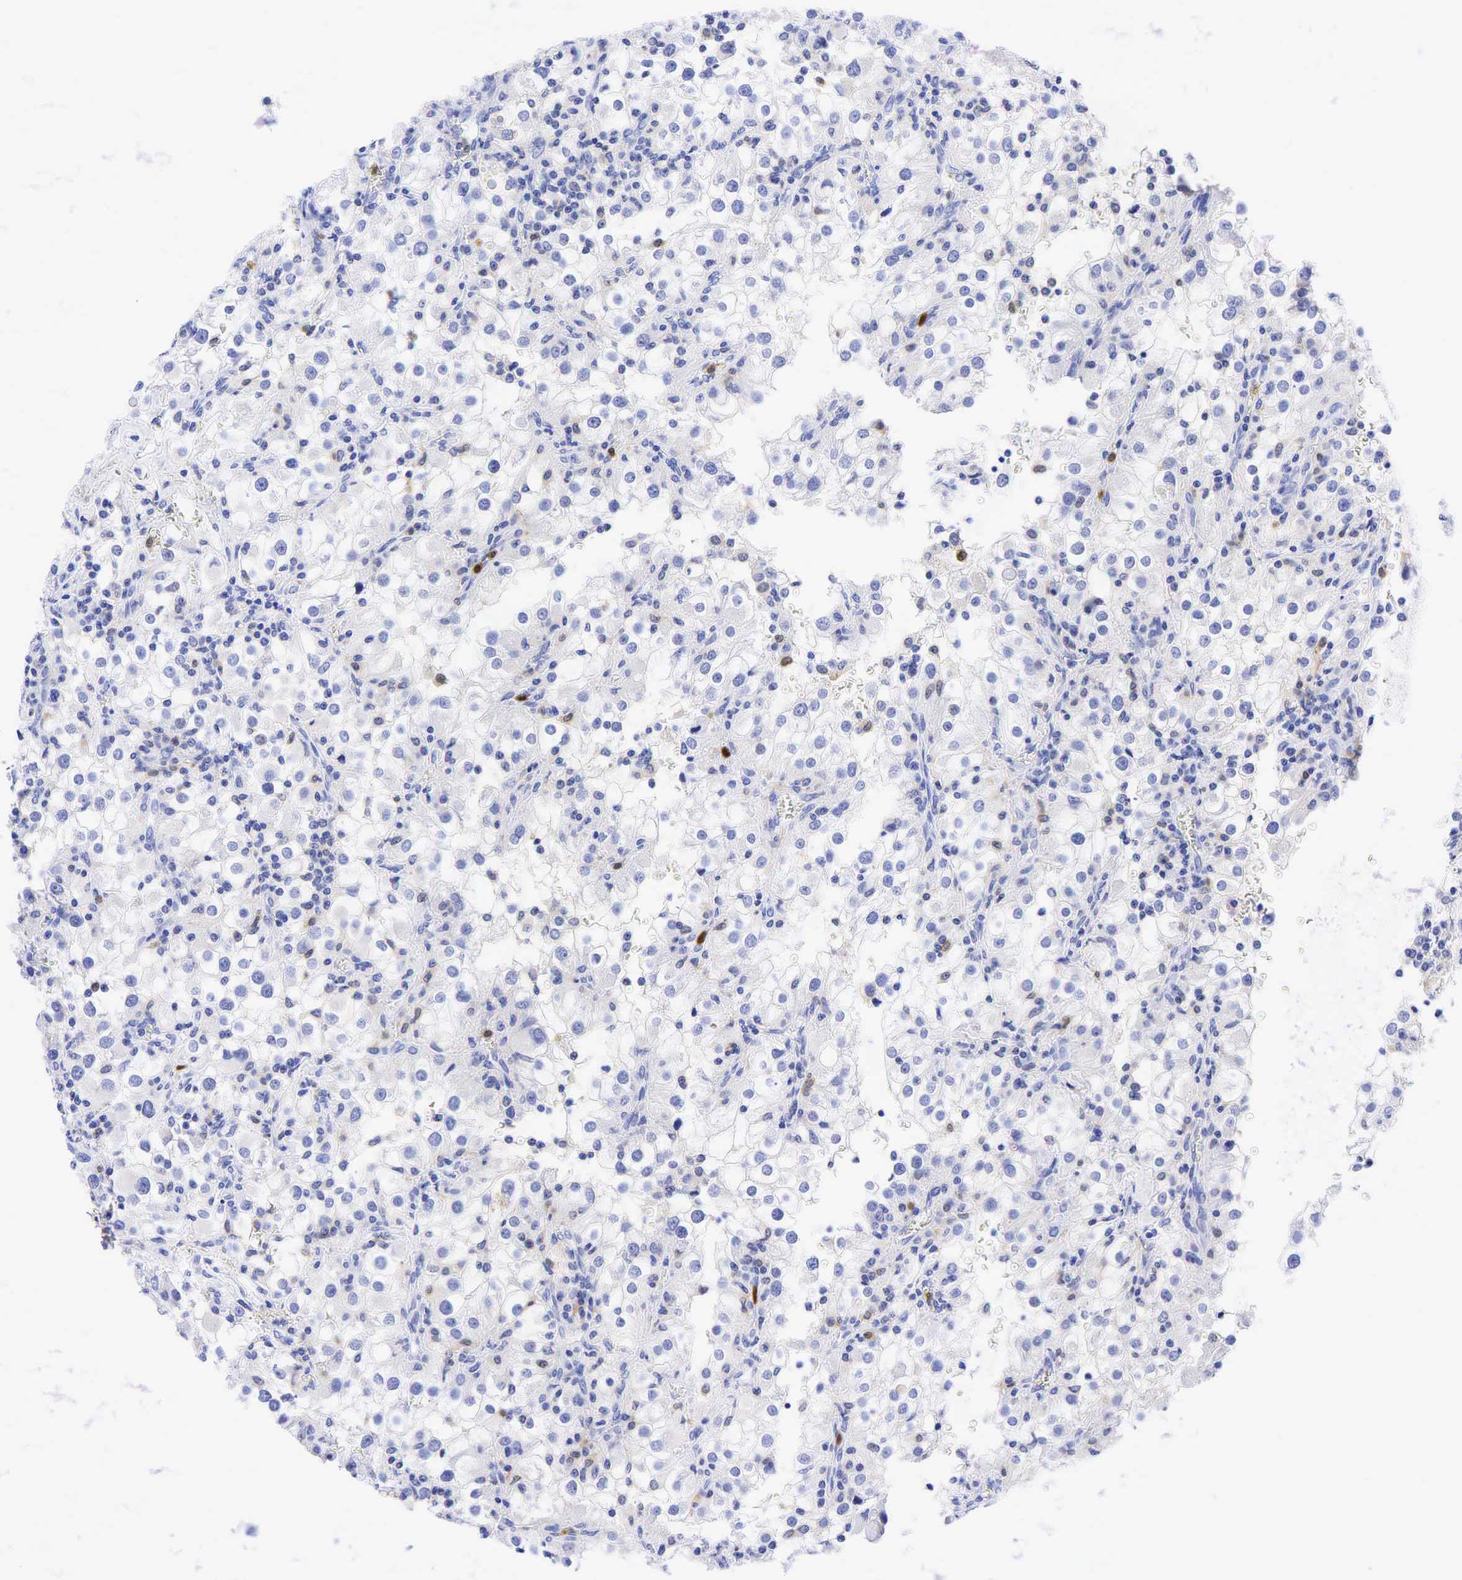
{"staining": {"intensity": "negative", "quantity": "none", "location": "none"}, "tissue": "renal cancer", "cell_type": "Tumor cells", "image_type": "cancer", "snomed": [{"axis": "morphology", "description": "Adenocarcinoma, NOS"}, {"axis": "topography", "description": "Kidney"}], "caption": "Image shows no significant protein positivity in tumor cells of adenocarcinoma (renal). (Brightfield microscopy of DAB immunohistochemistry (IHC) at high magnification).", "gene": "TNFRSF8", "patient": {"sex": "female", "age": 52}}